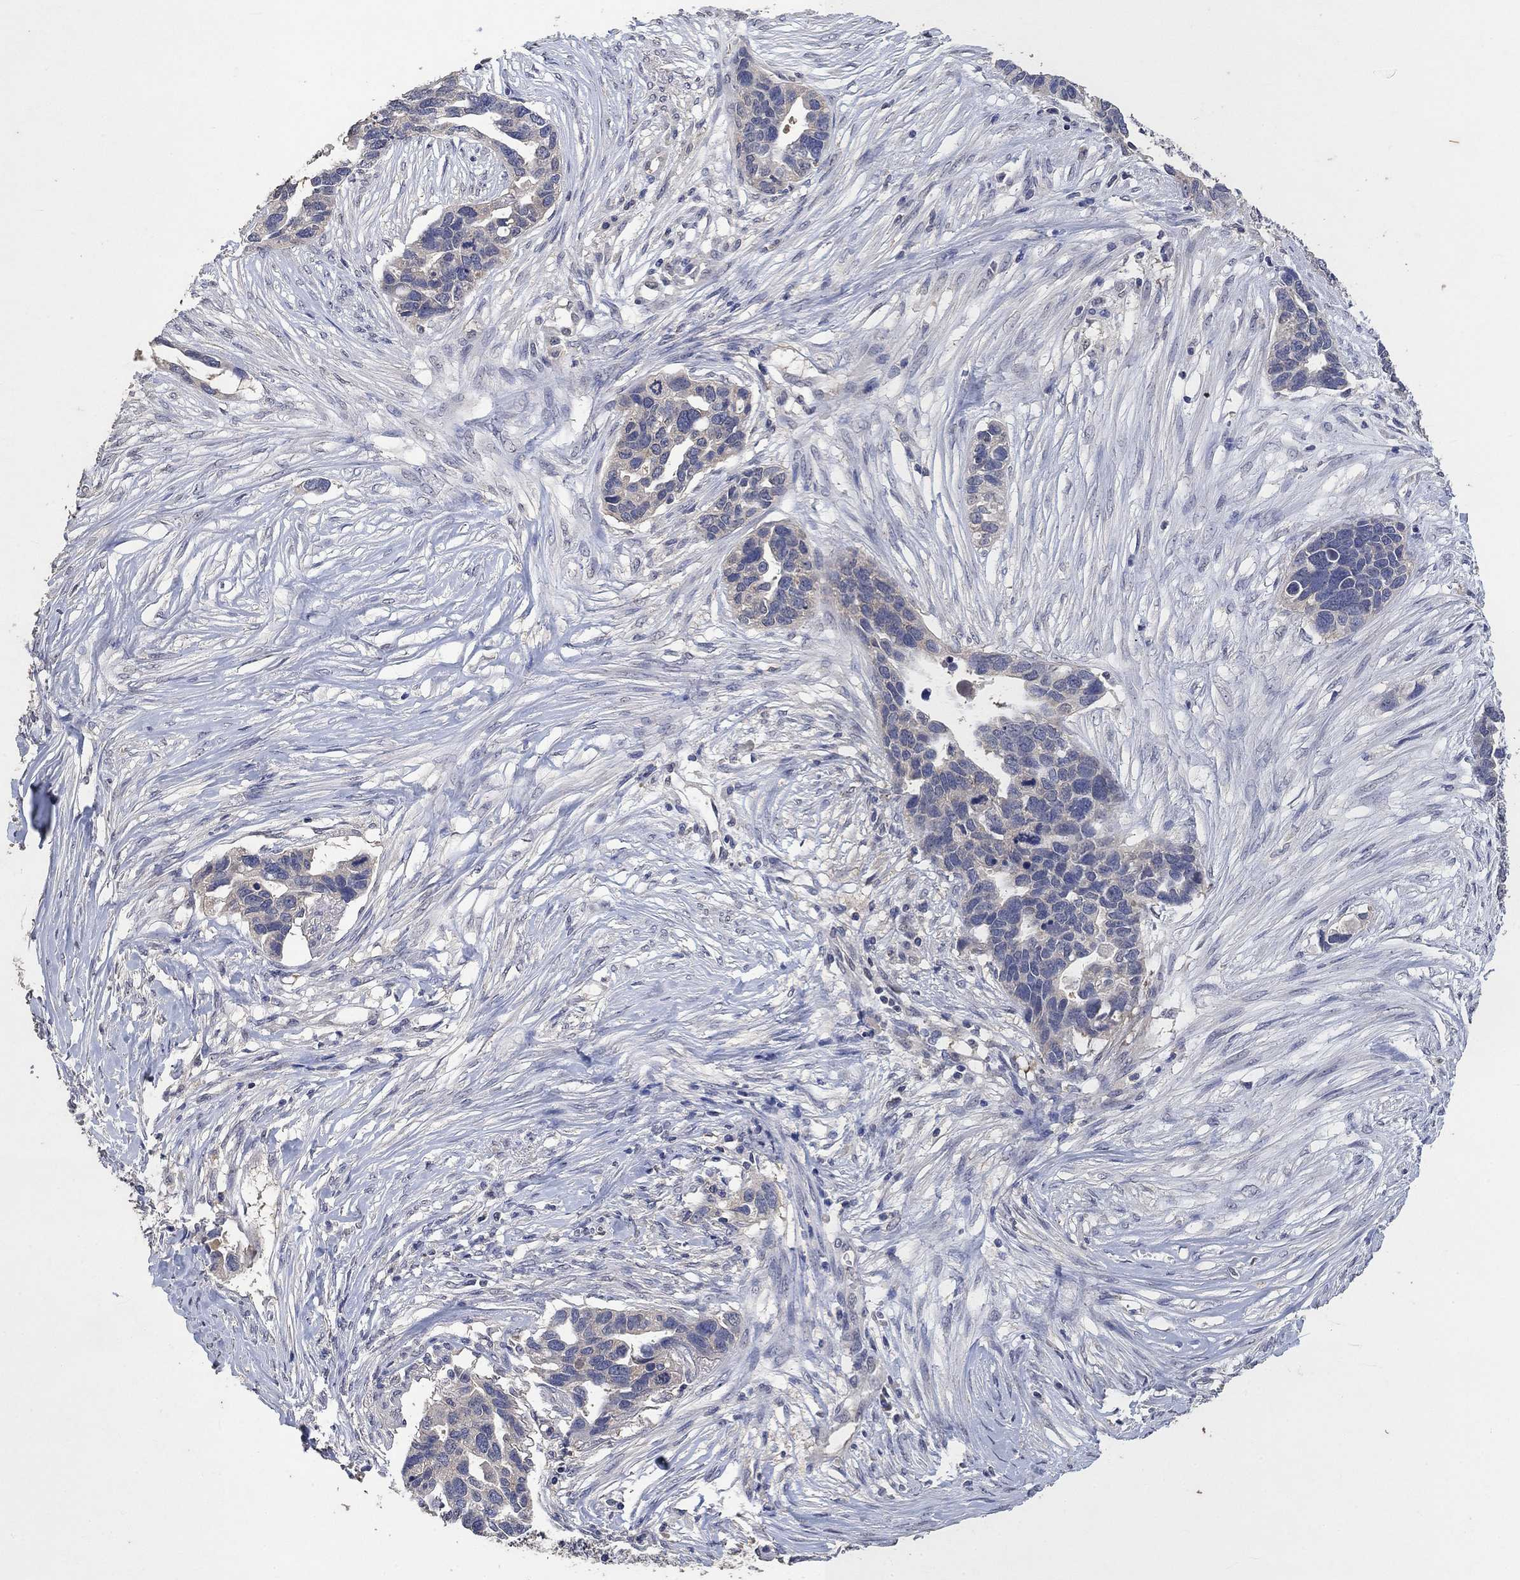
{"staining": {"intensity": "negative", "quantity": "none", "location": "none"}, "tissue": "ovarian cancer", "cell_type": "Tumor cells", "image_type": "cancer", "snomed": [{"axis": "morphology", "description": "Cystadenocarcinoma, serous, NOS"}, {"axis": "topography", "description": "Ovary"}], "caption": "IHC photomicrograph of neoplastic tissue: ovarian cancer stained with DAB shows no significant protein expression in tumor cells. (Stains: DAB immunohistochemistry with hematoxylin counter stain, Microscopy: brightfield microscopy at high magnification).", "gene": "PTPN20", "patient": {"sex": "female", "age": 54}}